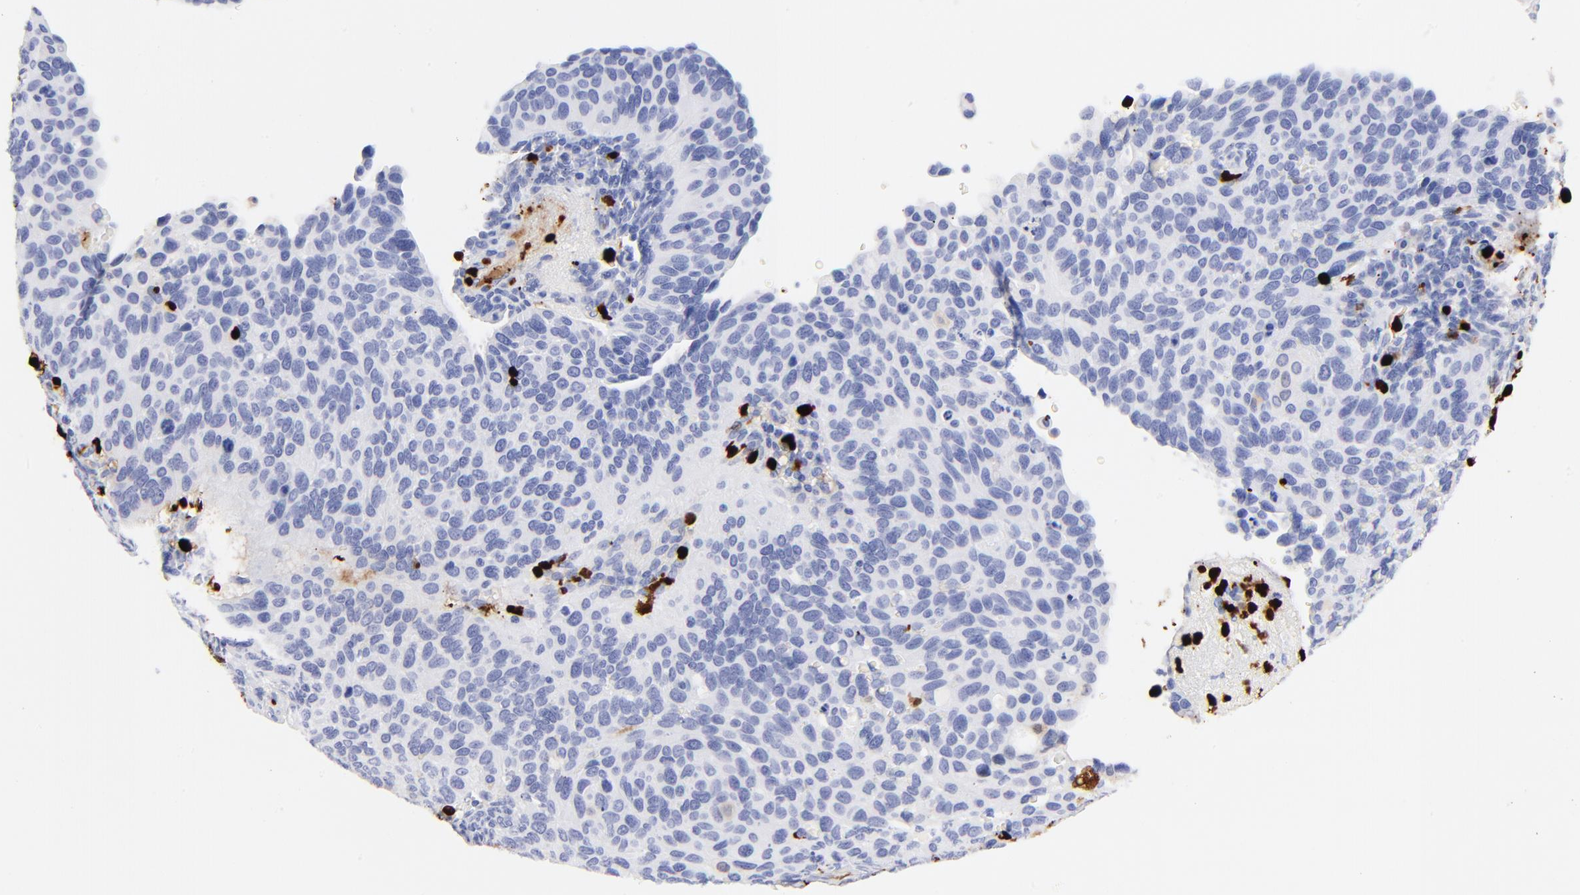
{"staining": {"intensity": "negative", "quantity": "none", "location": "none"}, "tissue": "cervical cancer", "cell_type": "Tumor cells", "image_type": "cancer", "snomed": [{"axis": "morphology", "description": "Adenocarcinoma, NOS"}, {"axis": "topography", "description": "Cervix"}], "caption": "Cervical adenocarcinoma was stained to show a protein in brown. There is no significant staining in tumor cells.", "gene": "S100A12", "patient": {"sex": "female", "age": 29}}